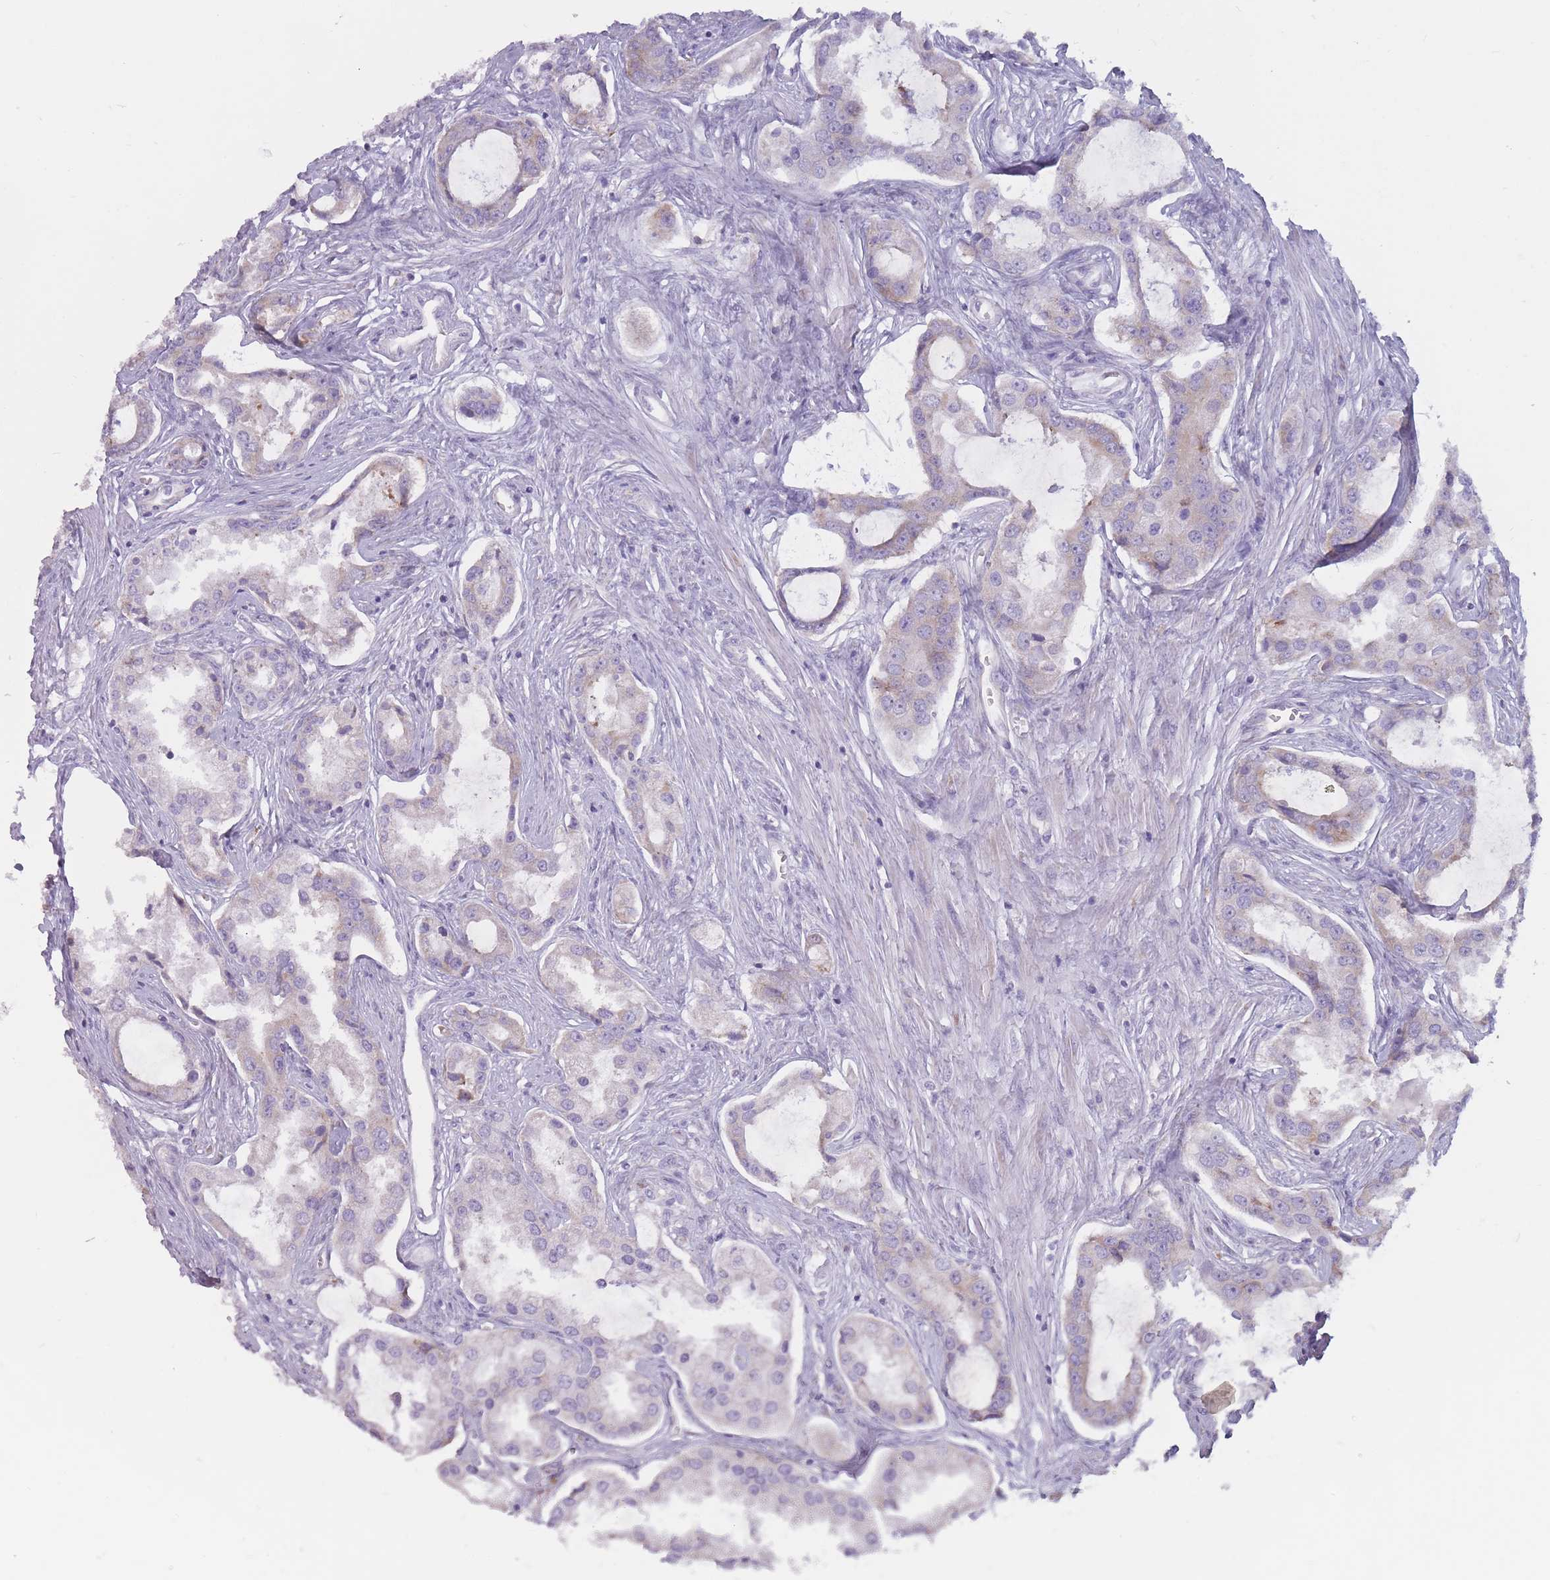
{"staining": {"intensity": "negative", "quantity": "none", "location": "none"}, "tissue": "prostate cancer", "cell_type": "Tumor cells", "image_type": "cancer", "snomed": [{"axis": "morphology", "description": "Adenocarcinoma, Low grade"}, {"axis": "topography", "description": "Prostate"}], "caption": "The photomicrograph exhibits no staining of tumor cells in low-grade adenocarcinoma (prostate).", "gene": "RPL18", "patient": {"sex": "male", "age": 68}}